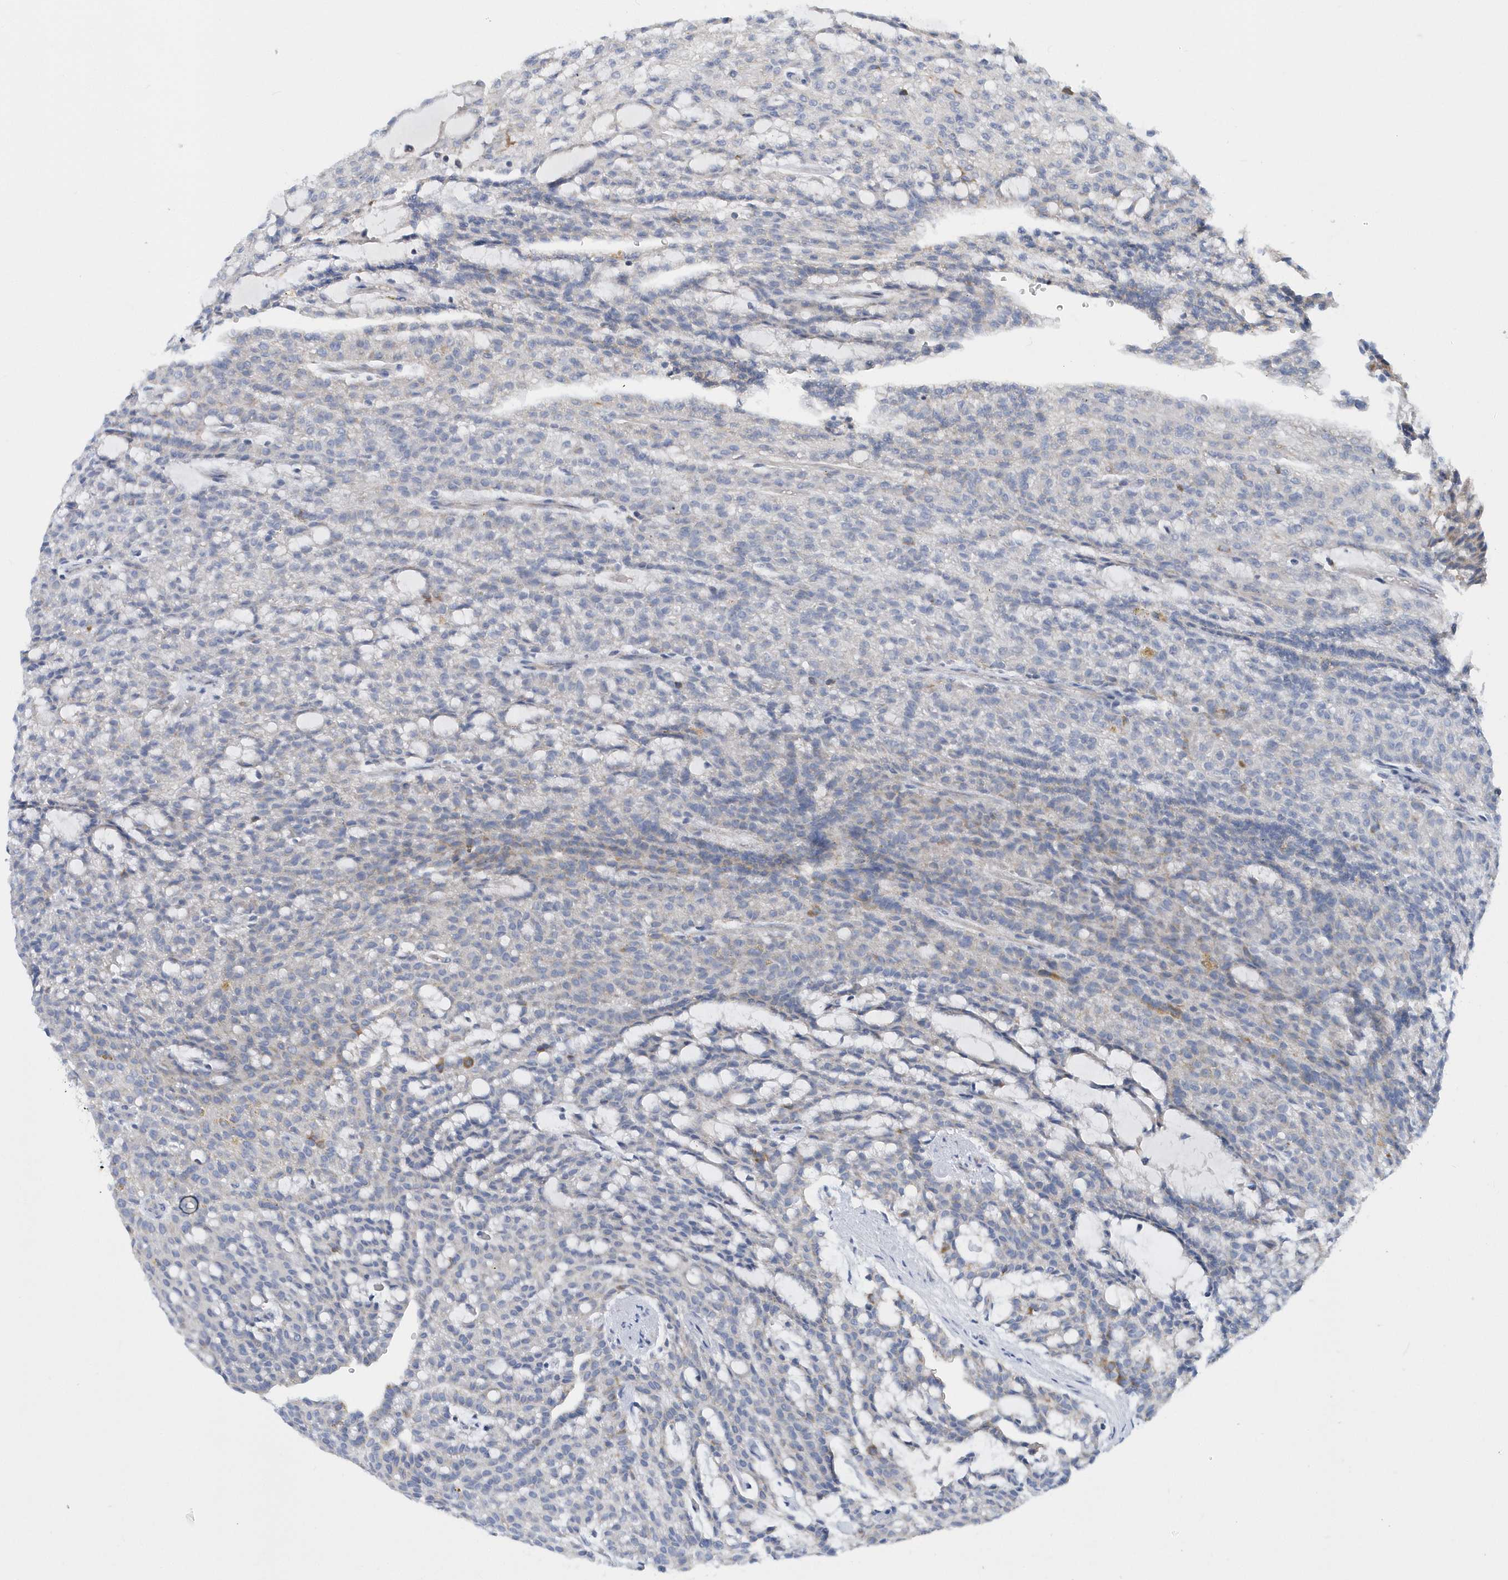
{"staining": {"intensity": "weak", "quantity": "<25%", "location": "cytoplasmic/membranous"}, "tissue": "renal cancer", "cell_type": "Tumor cells", "image_type": "cancer", "snomed": [{"axis": "morphology", "description": "Adenocarcinoma, NOS"}, {"axis": "topography", "description": "Kidney"}], "caption": "Histopathology image shows no protein staining in tumor cells of renal cancer (adenocarcinoma) tissue.", "gene": "VWA5B2", "patient": {"sex": "male", "age": 63}}